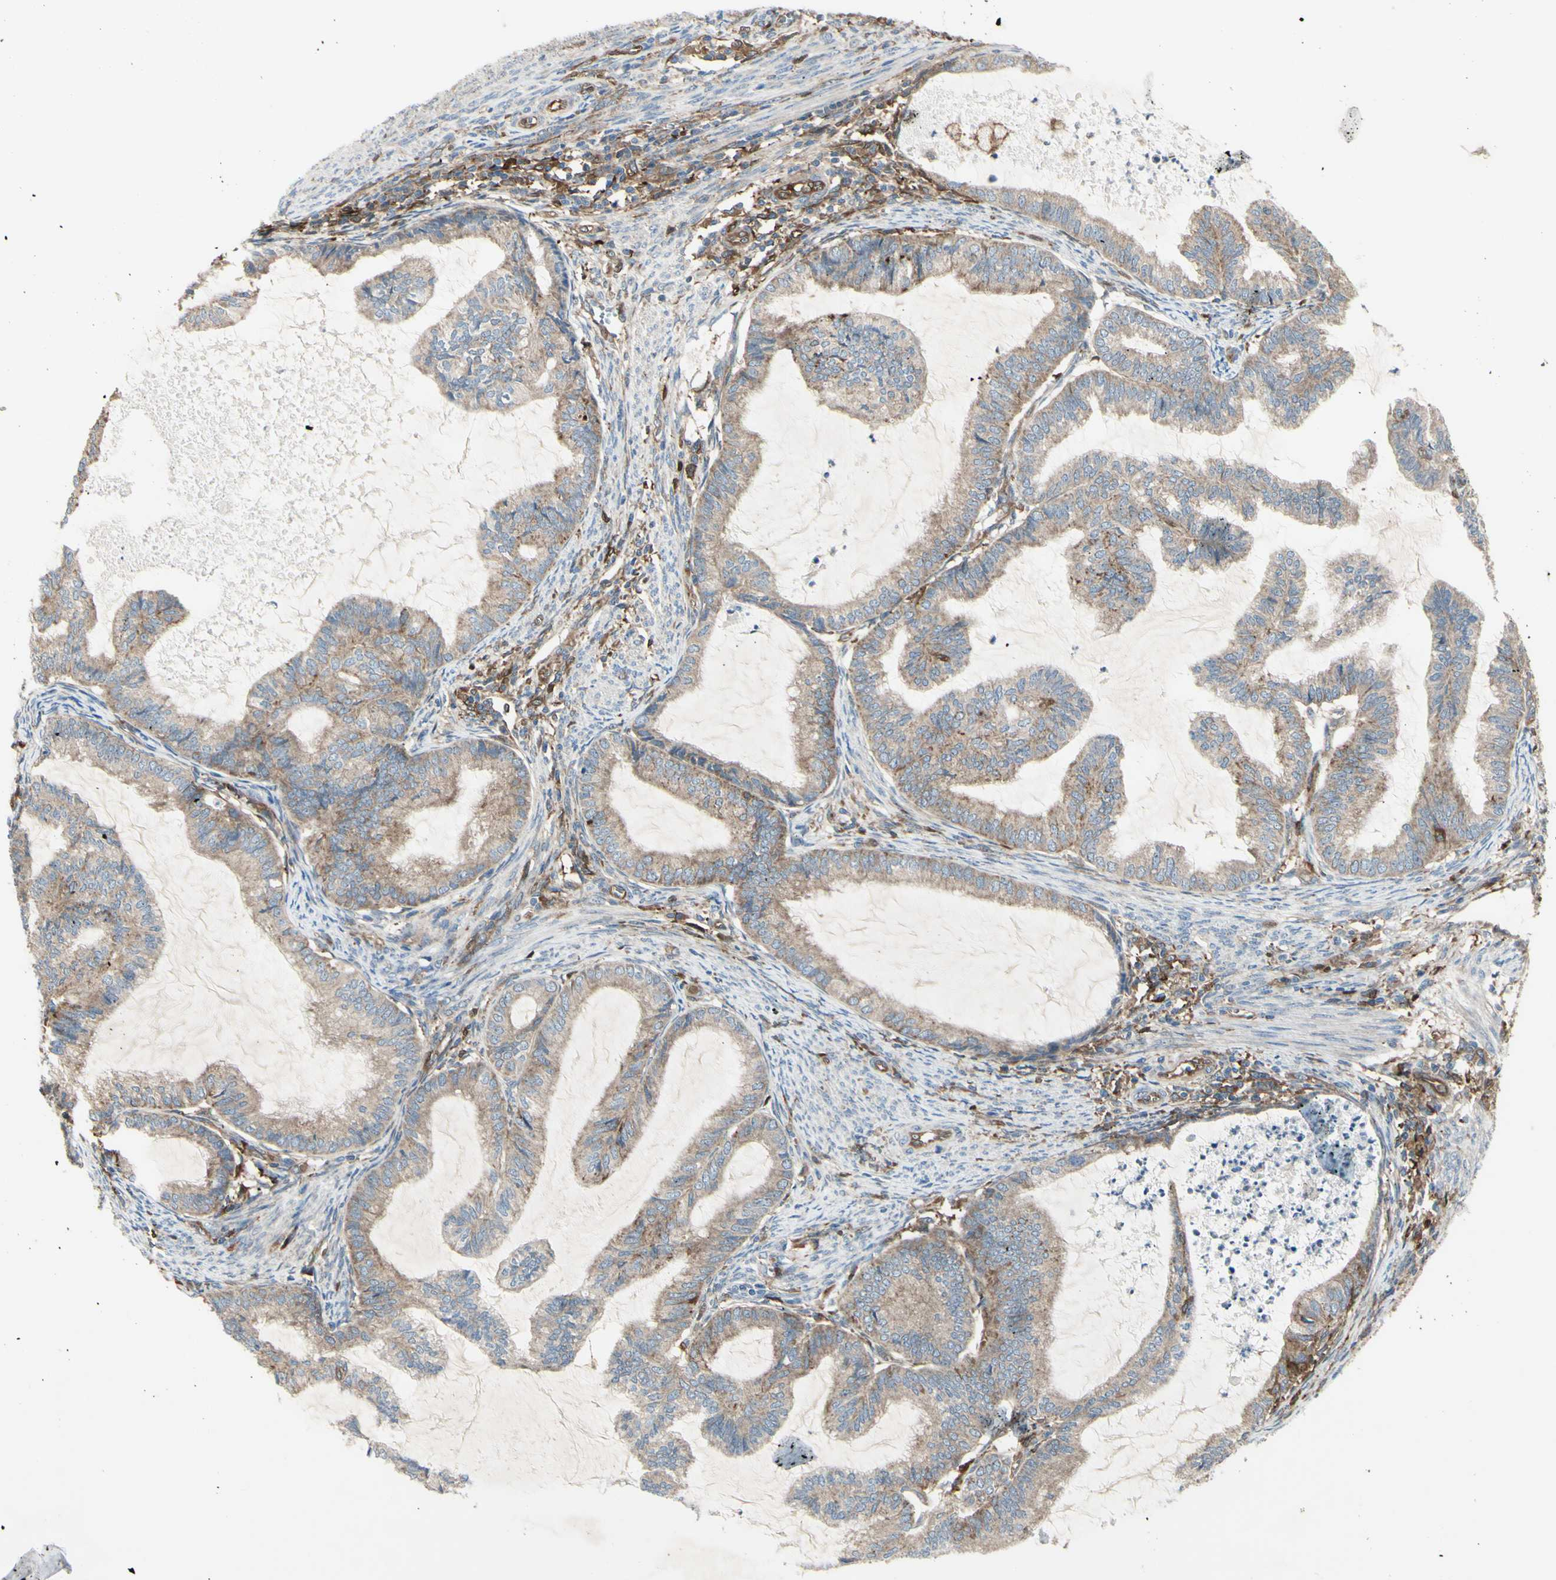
{"staining": {"intensity": "weak", "quantity": ">75%", "location": "cytoplasmic/membranous"}, "tissue": "cervical cancer", "cell_type": "Tumor cells", "image_type": "cancer", "snomed": [{"axis": "morphology", "description": "Normal tissue, NOS"}, {"axis": "morphology", "description": "Adenocarcinoma, NOS"}, {"axis": "topography", "description": "Cervix"}, {"axis": "topography", "description": "Endometrium"}], "caption": "Adenocarcinoma (cervical) tissue exhibits weak cytoplasmic/membranous expression in approximately >75% of tumor cells", "gene": "IGSF9B", "patient": {"sex": "female", "age": 86}}